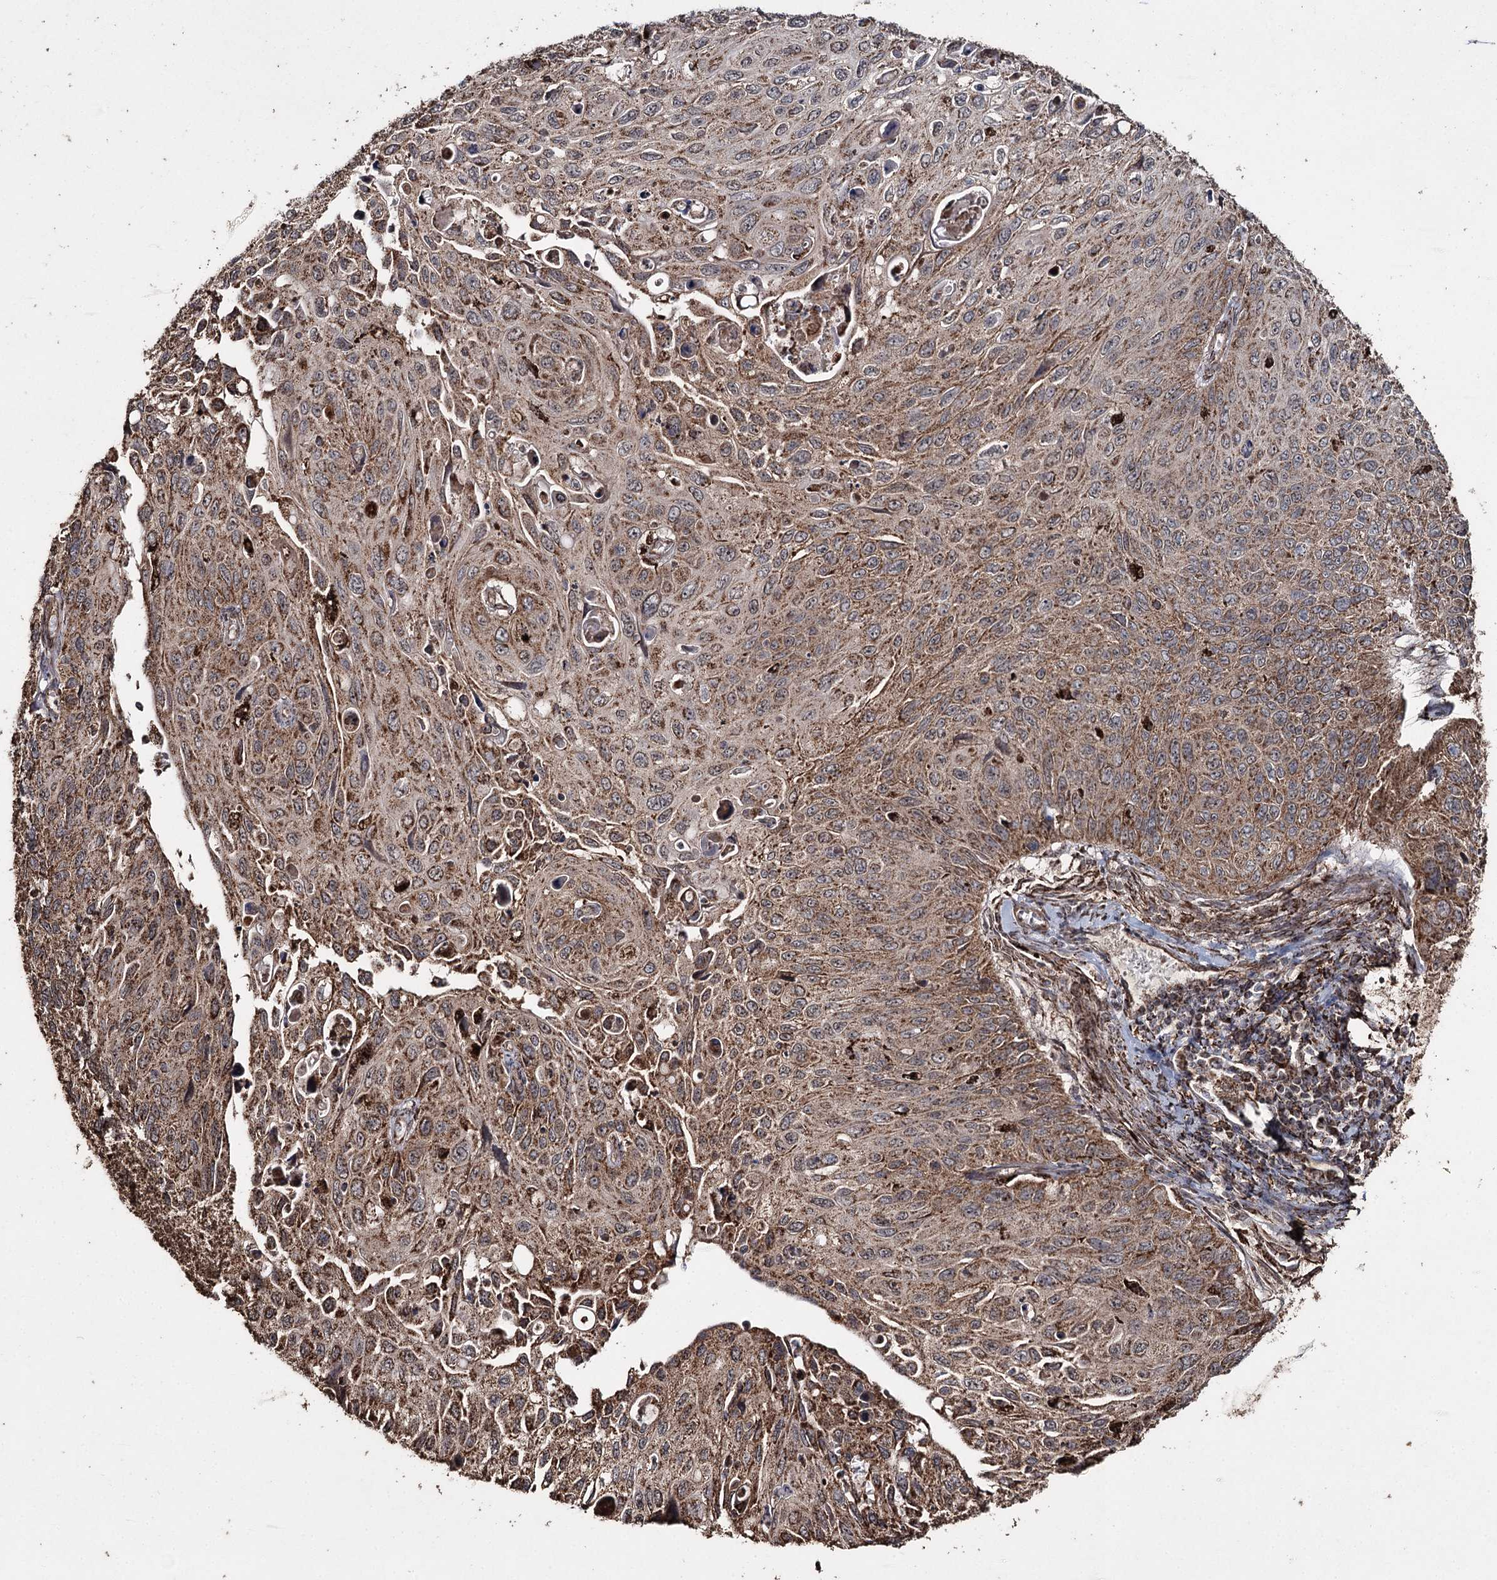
{"staining": {"intensity": "moderate", "quantity": ">75%", "location": "cytoplasmic/membranous"}, "tissue": "cervical cancer", "cell_type": "Tumor cells", "image_type": "cancer", "snomed": [{"axis": "morphology", "description": "Squamous cell carcinoma, NOS"}, {"axis": "topography", "description": "Cervix"}], "caption": "Immunohistochemical staining of human cervical cancer exhibits medium levels of moderate cytoplasmic/membranous expression in about >75% of tumor cells.", "gene": "SLF2", "patient": {"sex": "female", "age": 70}}